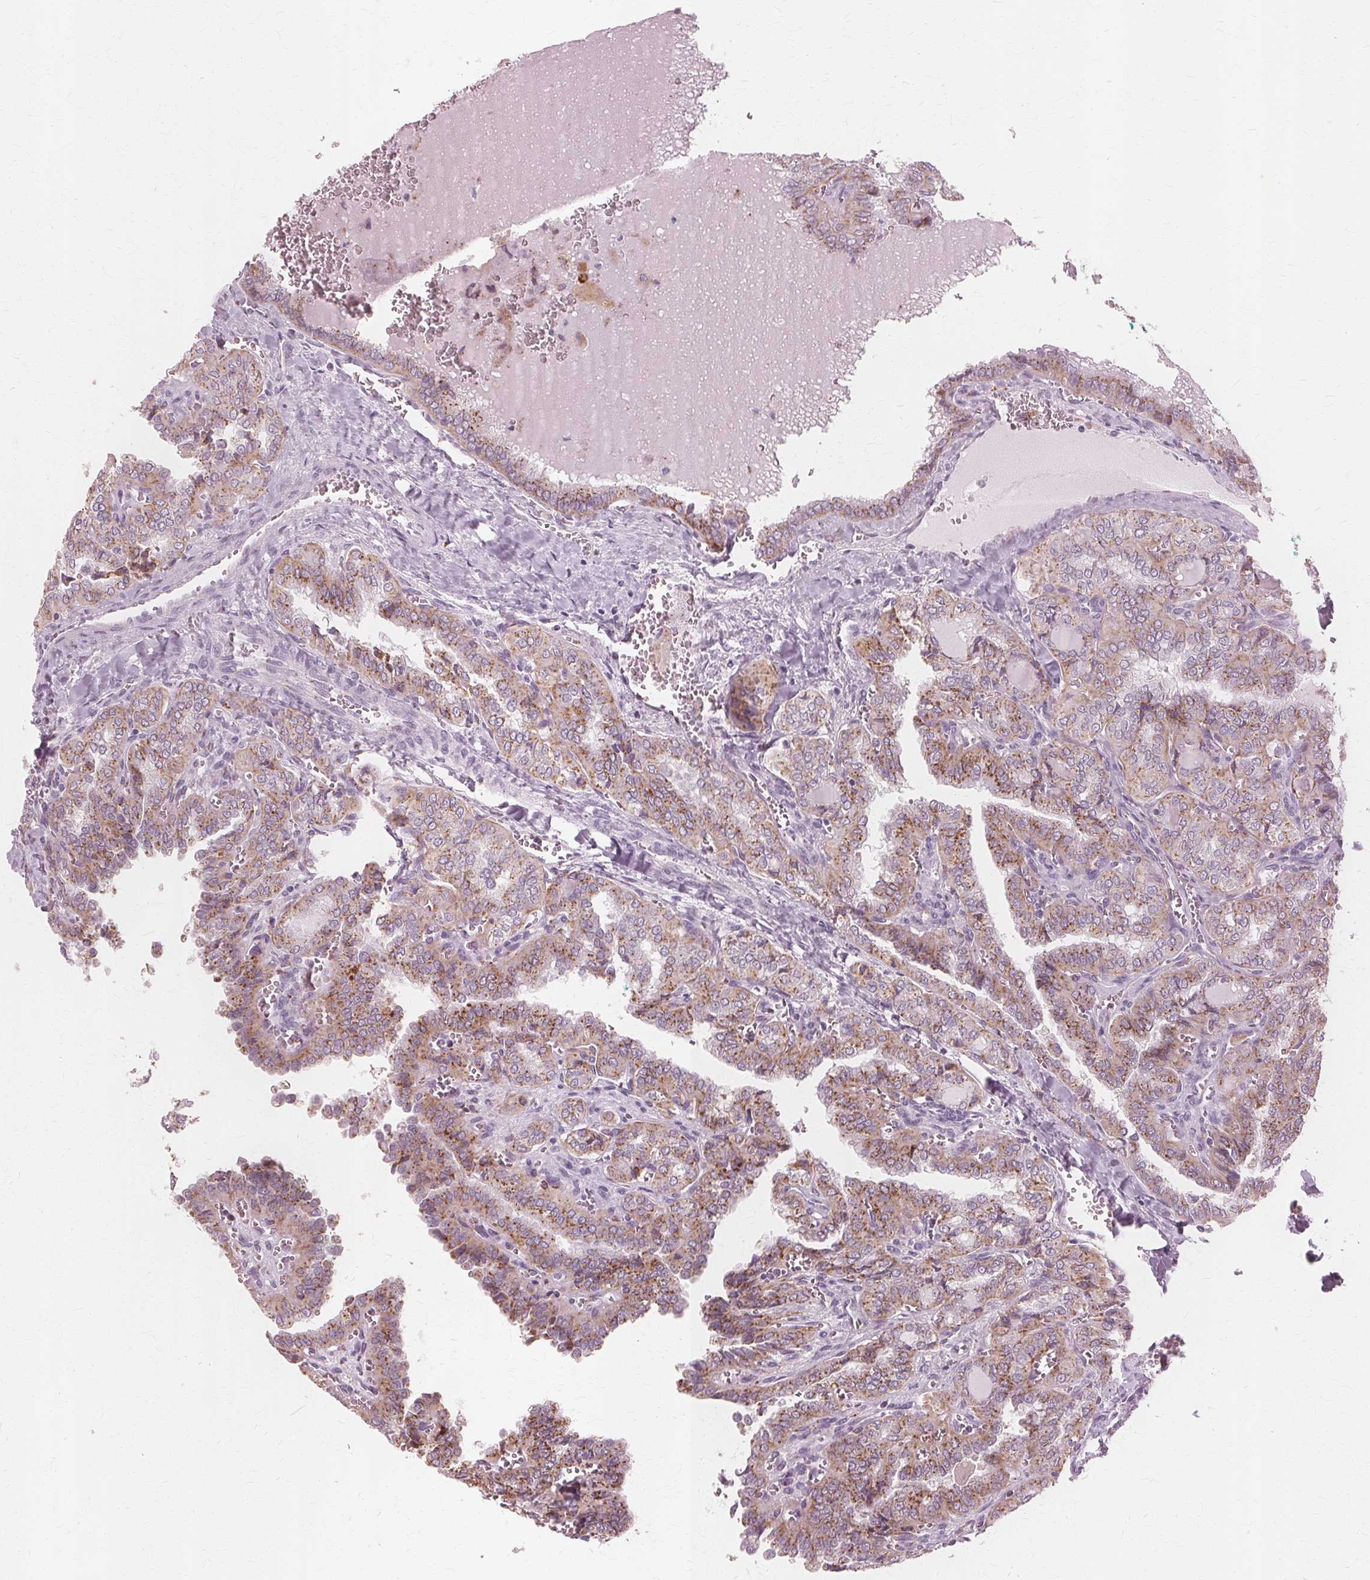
{"staining": {"intensity": "moderate", "quantity": "25%-75%", "location": "cytoplasmic/membranous"}, "tissue": "thyroid cancer", "cell_type": "Tumor cells", "image_type": "cancer", "snomed": [{"axis": "morphology", "description": "Papillary adenocarcinoma, NOS"}, {"axis": "topography", "description": "Thyroid gland"}], "caption": "Immunohistochemical staining of thyroid cancer displays moderate cytoplasmic/membranous protein staining in approximately 25%-75% of tumor cells. Nuclei are stained in blue.", "gene": "DNASE2", "patient": {"sex": "female", "age": 41}}